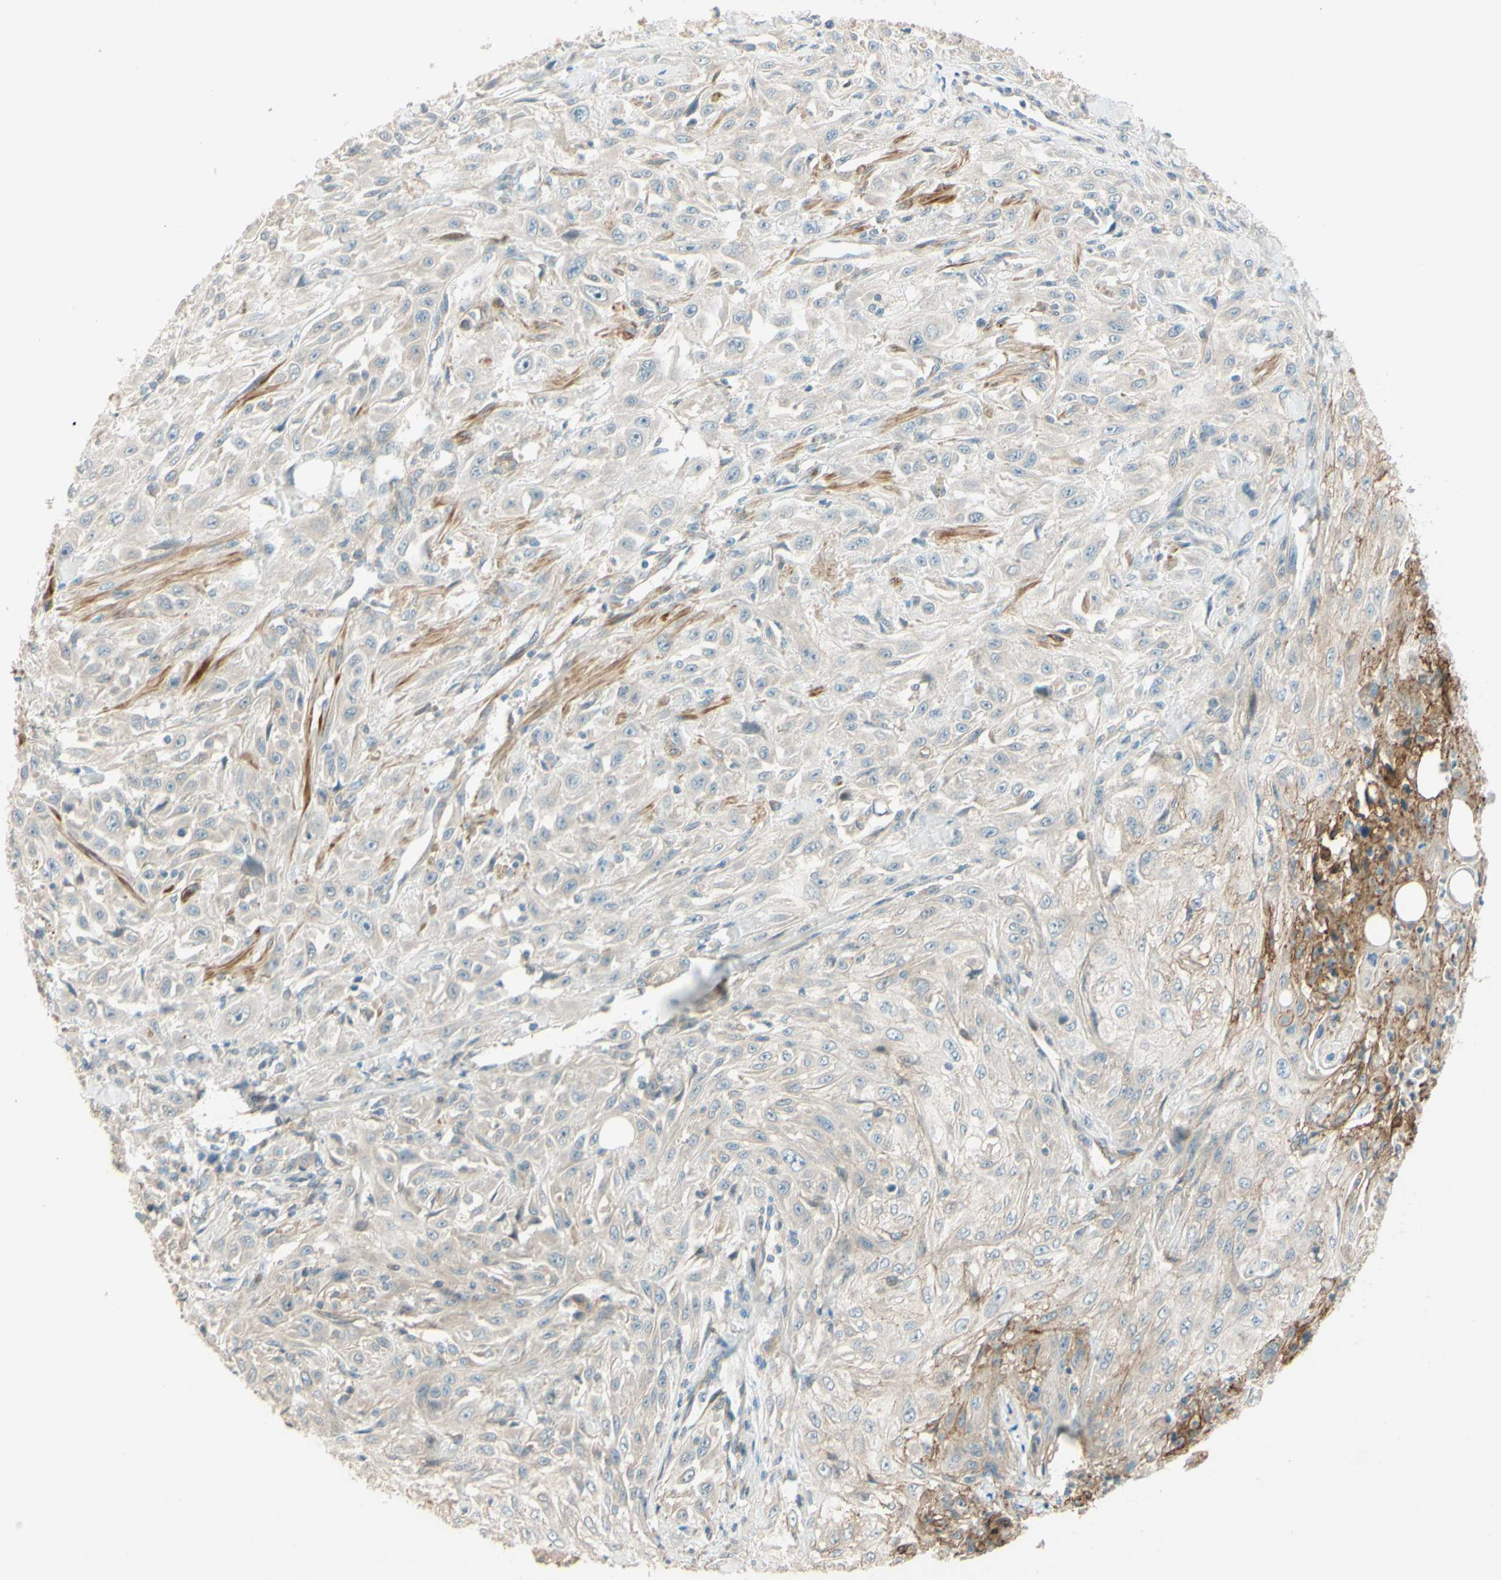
{"staining": {"intensity": "negative", "quantity": "none", "location": "none"}, "tissue": "skin cancer", "cell_type": "Tumor cells", "image_type": "cancer", "snomed": [{"axis": "morphology", "description": "Squamous cell carcinoma, NOS"}, {"axis": "topography", "description": "Skin"}], "caption": "DAB immunohistochemical staining of skin cancer (squamous cell carcinoma) demonstrates no significant expression in tumor cells.", "gene": "ADAM17", "patient": {"sex": "male", "age": 75}}